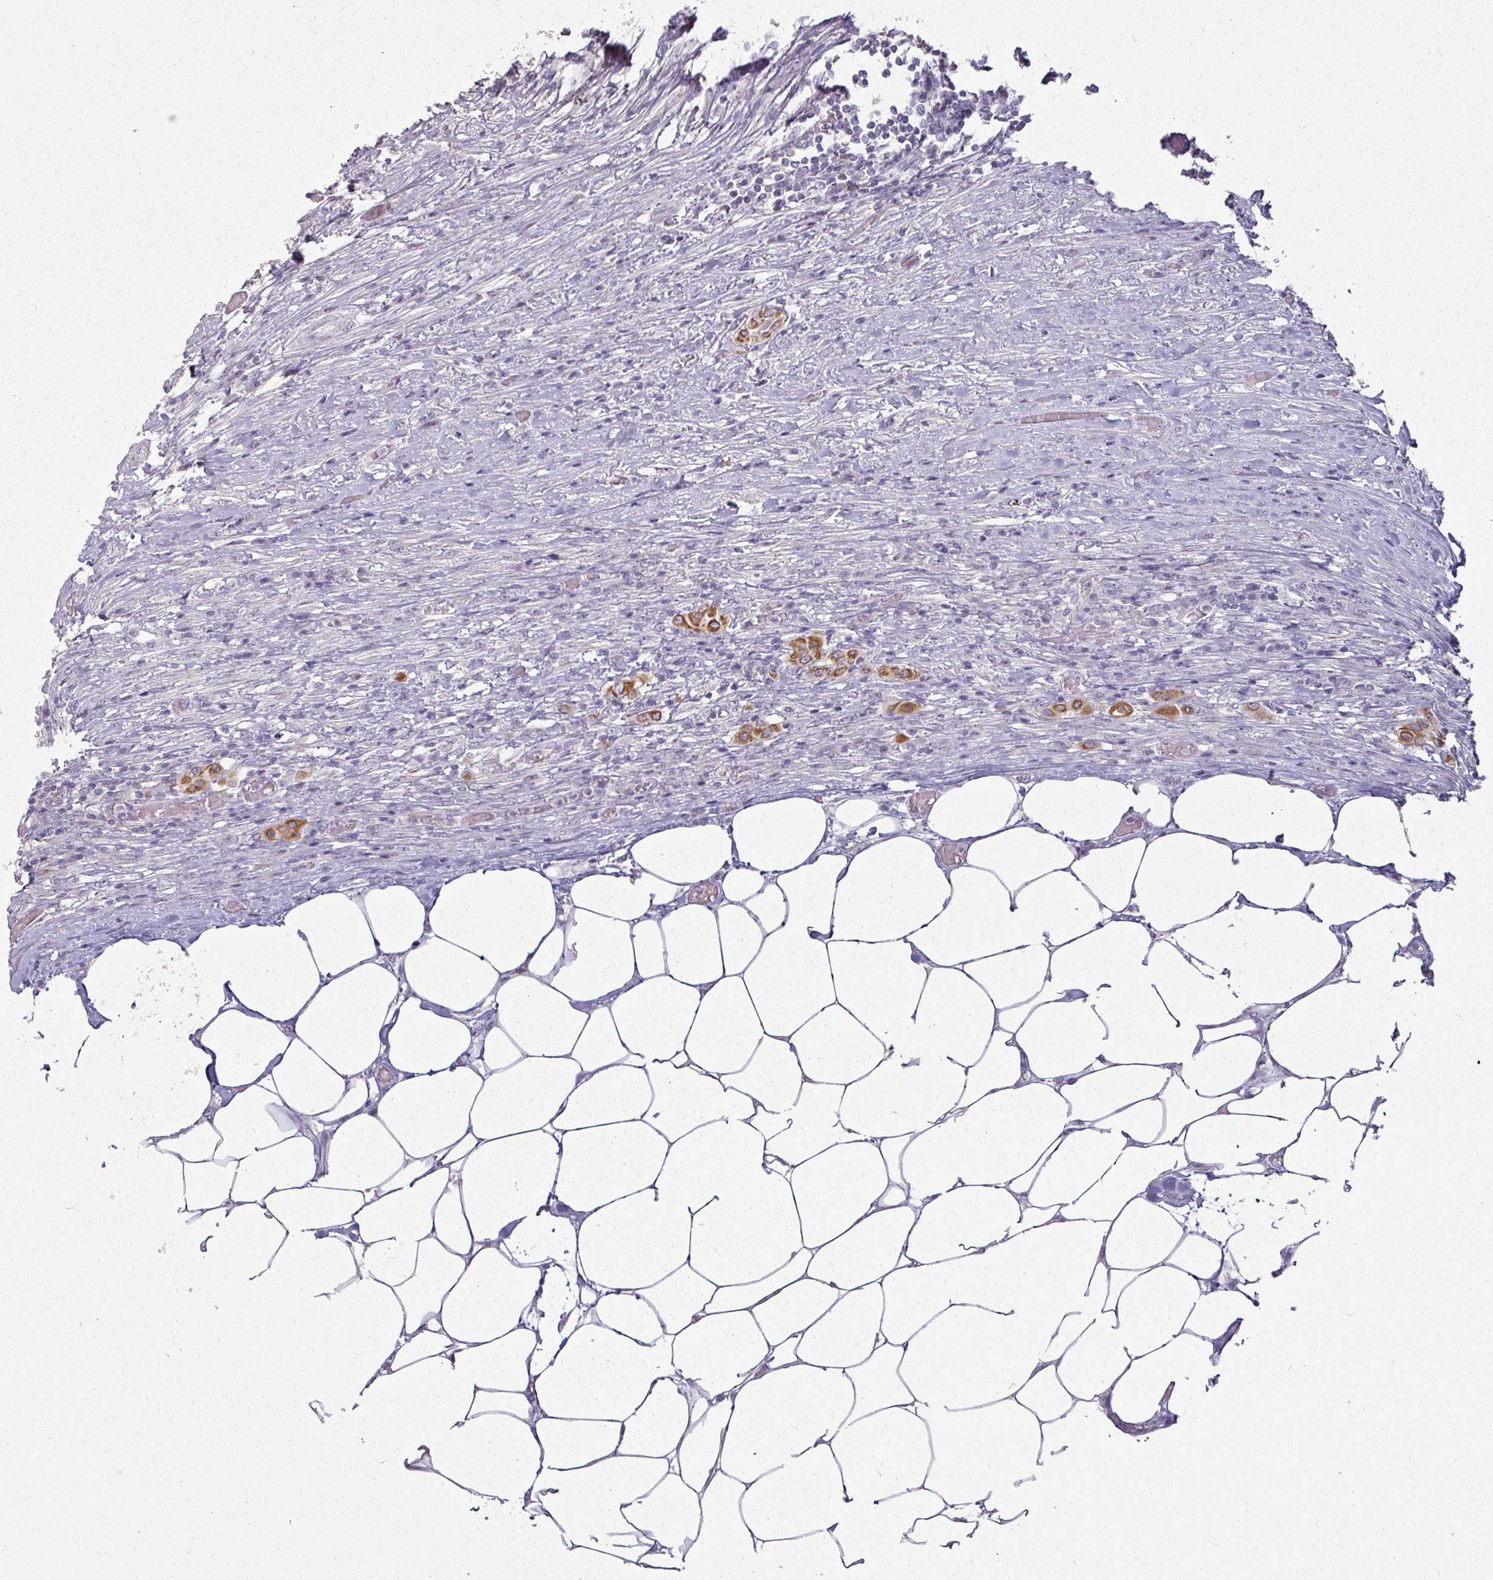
{"staining": {"intensity": "moderate", "quantity": ">75%", "location": "cytoplasmic/membranous"}, "tissue": "colorectal cancer", "cell_type": "Tumor cells", "image_type": "cancer", "snomed": [{"axis": "morphology", "description": "Adenocarcinoma, NOS"}, {"axis": "topography", "description": "Colon"}], "caption": "A brown stain shows moderate cytoplasmic/membranous positivity of a protein in human colorectal cancer (adenocarcinoma) tumor cells.", "gene": "GTF2H3", "patient": {"sex": "female", "age": 84}}